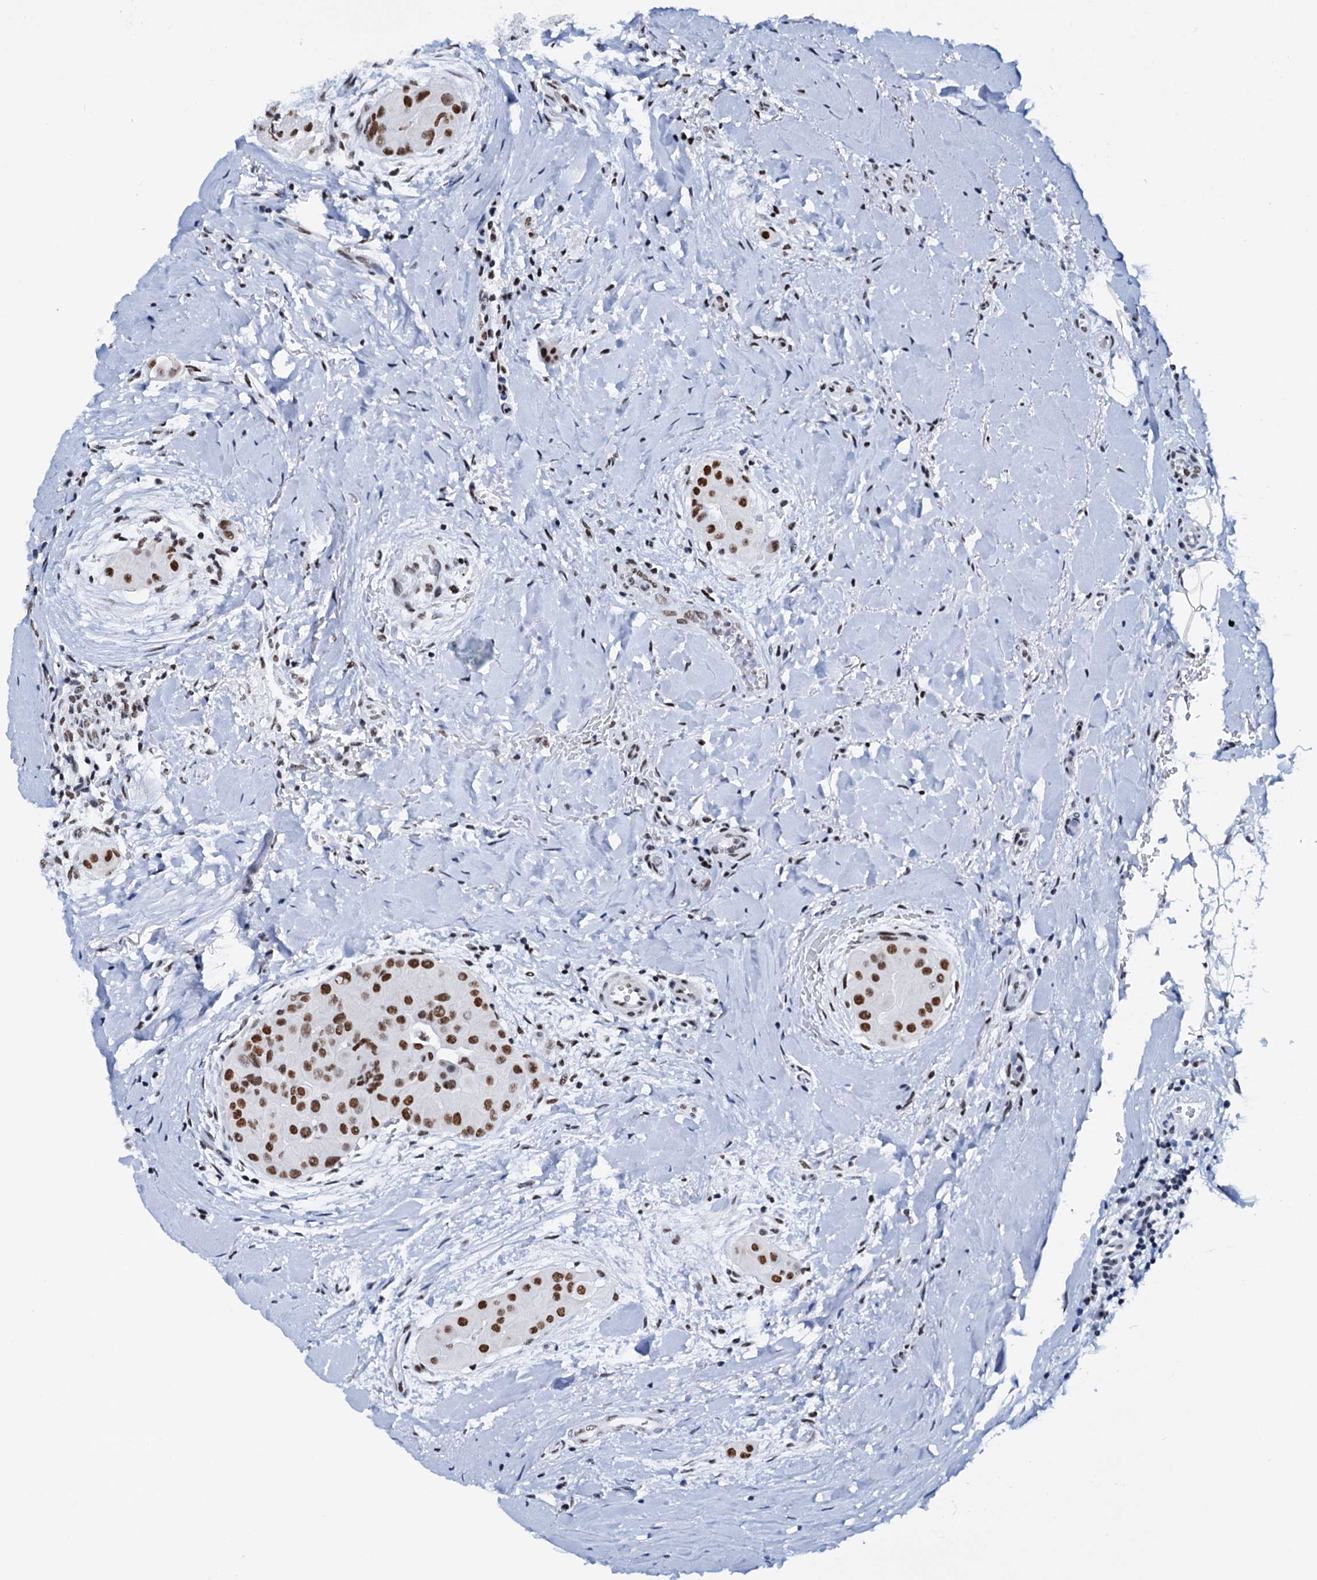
{"staining": {"intensity": "strong", "quantity": ">75%", "location": "nuclear"}, "tissue": "thyroid cancer", "cell_type": "Tumor cells", "image_type": "cancer", "snomed": [{"axis": "morphology", "description": "Papillary adenocarcinoma, NOS"}, {"axis": "topography", "description": "Thyroid gland"}], "caption": "Strong nuclear positivity is present in about >75% of tumor cells in thyroid cancer. The protein is shown in brown color, while the nuclei are stained blue.", "gene": "SLTM", "patient": {"sex": "male", "age": 33}}